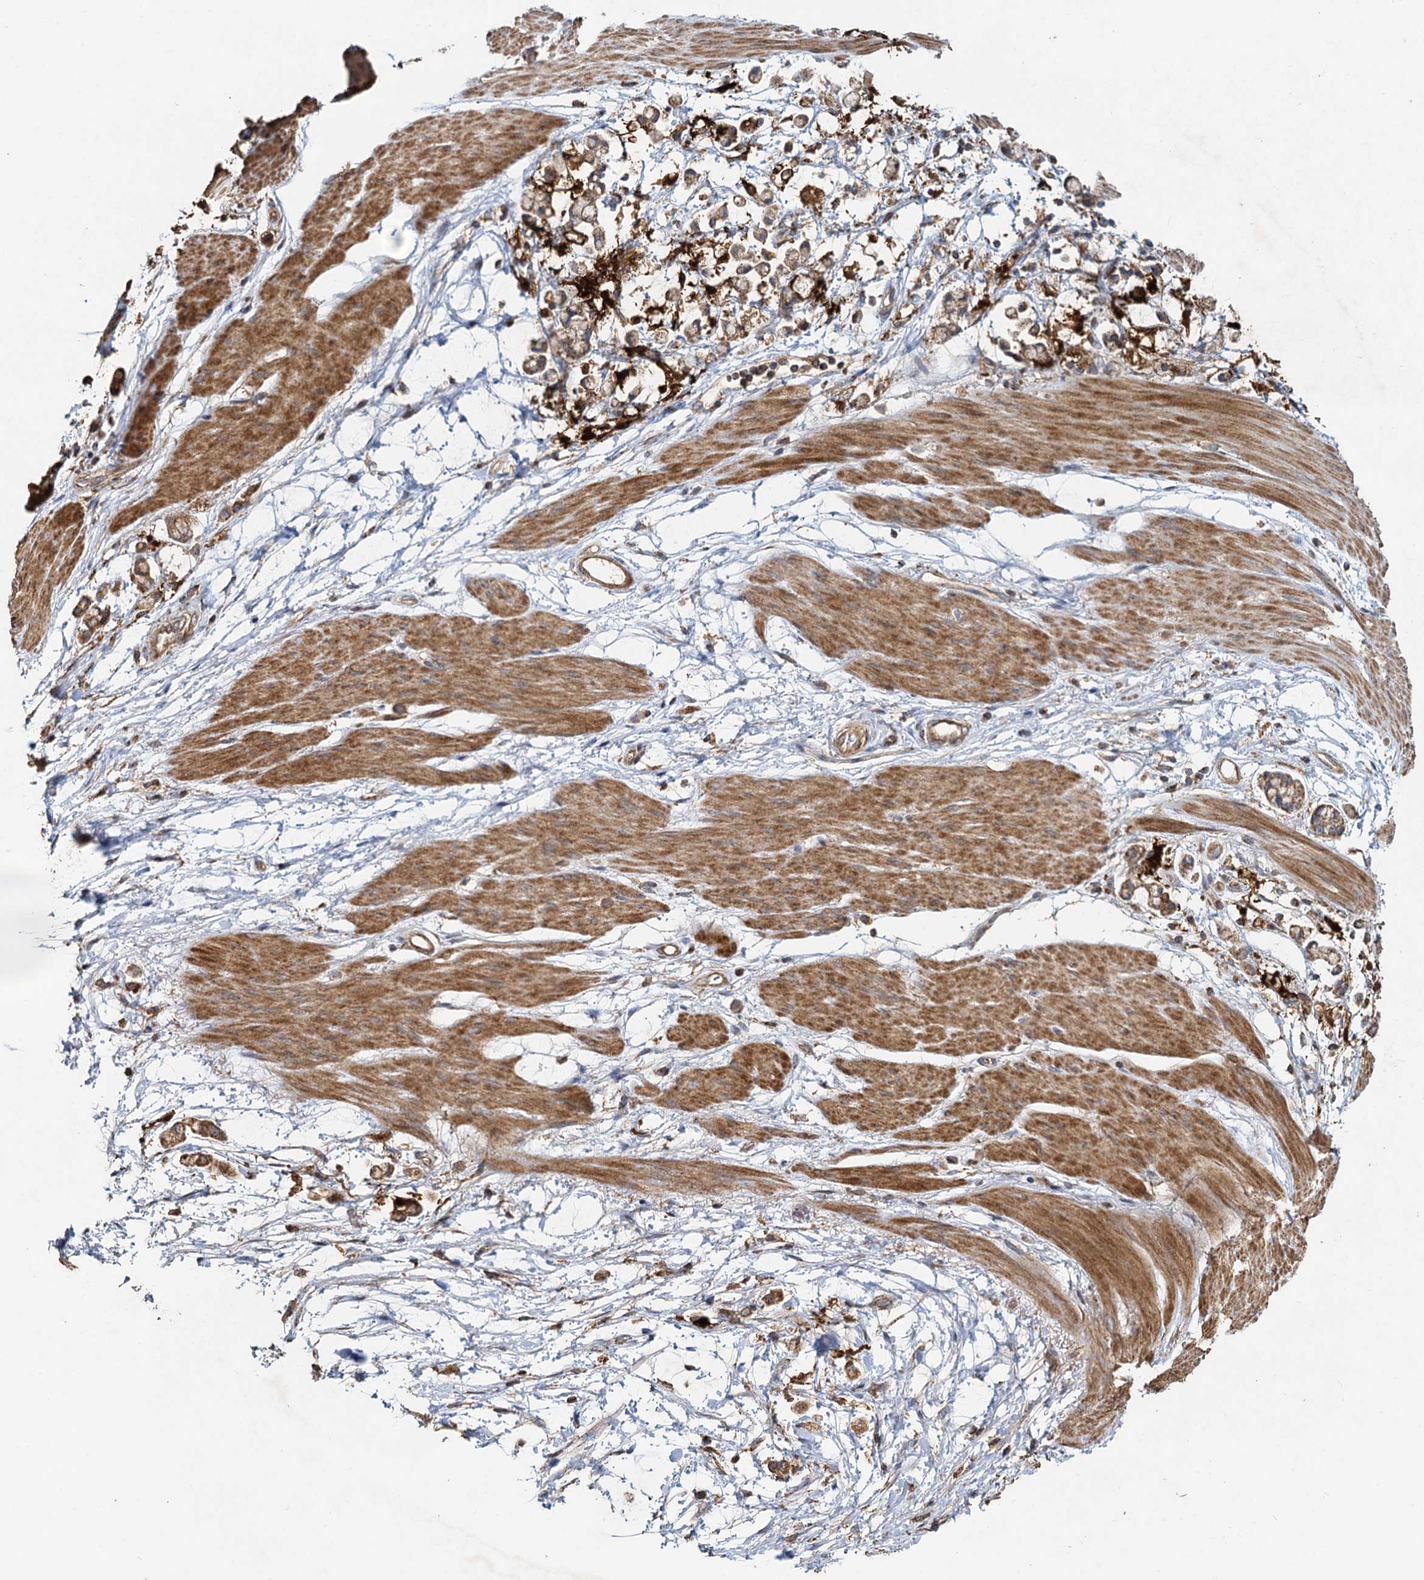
{"staining": {"intensity": "moderate", "quantity": ">75%", "location": "cytoplasmic/membranous"}, "tissue": "stomach cancer", "cell_type": "Tumor cells", "image_type": "cancer", "snomed": [{"axis": "morphology", "description": "Adenocarcinoma, NOS"}, {"axis": "topography", "description": "Stomach"}], "caption": "Protein staining reveals moderate cytoplasmic/membranous expression in approximately >75% of tumor cells in adenocarcinoma (stomach).", "gene": "SDS", "patient": {"sex": "female", "age": 60}}